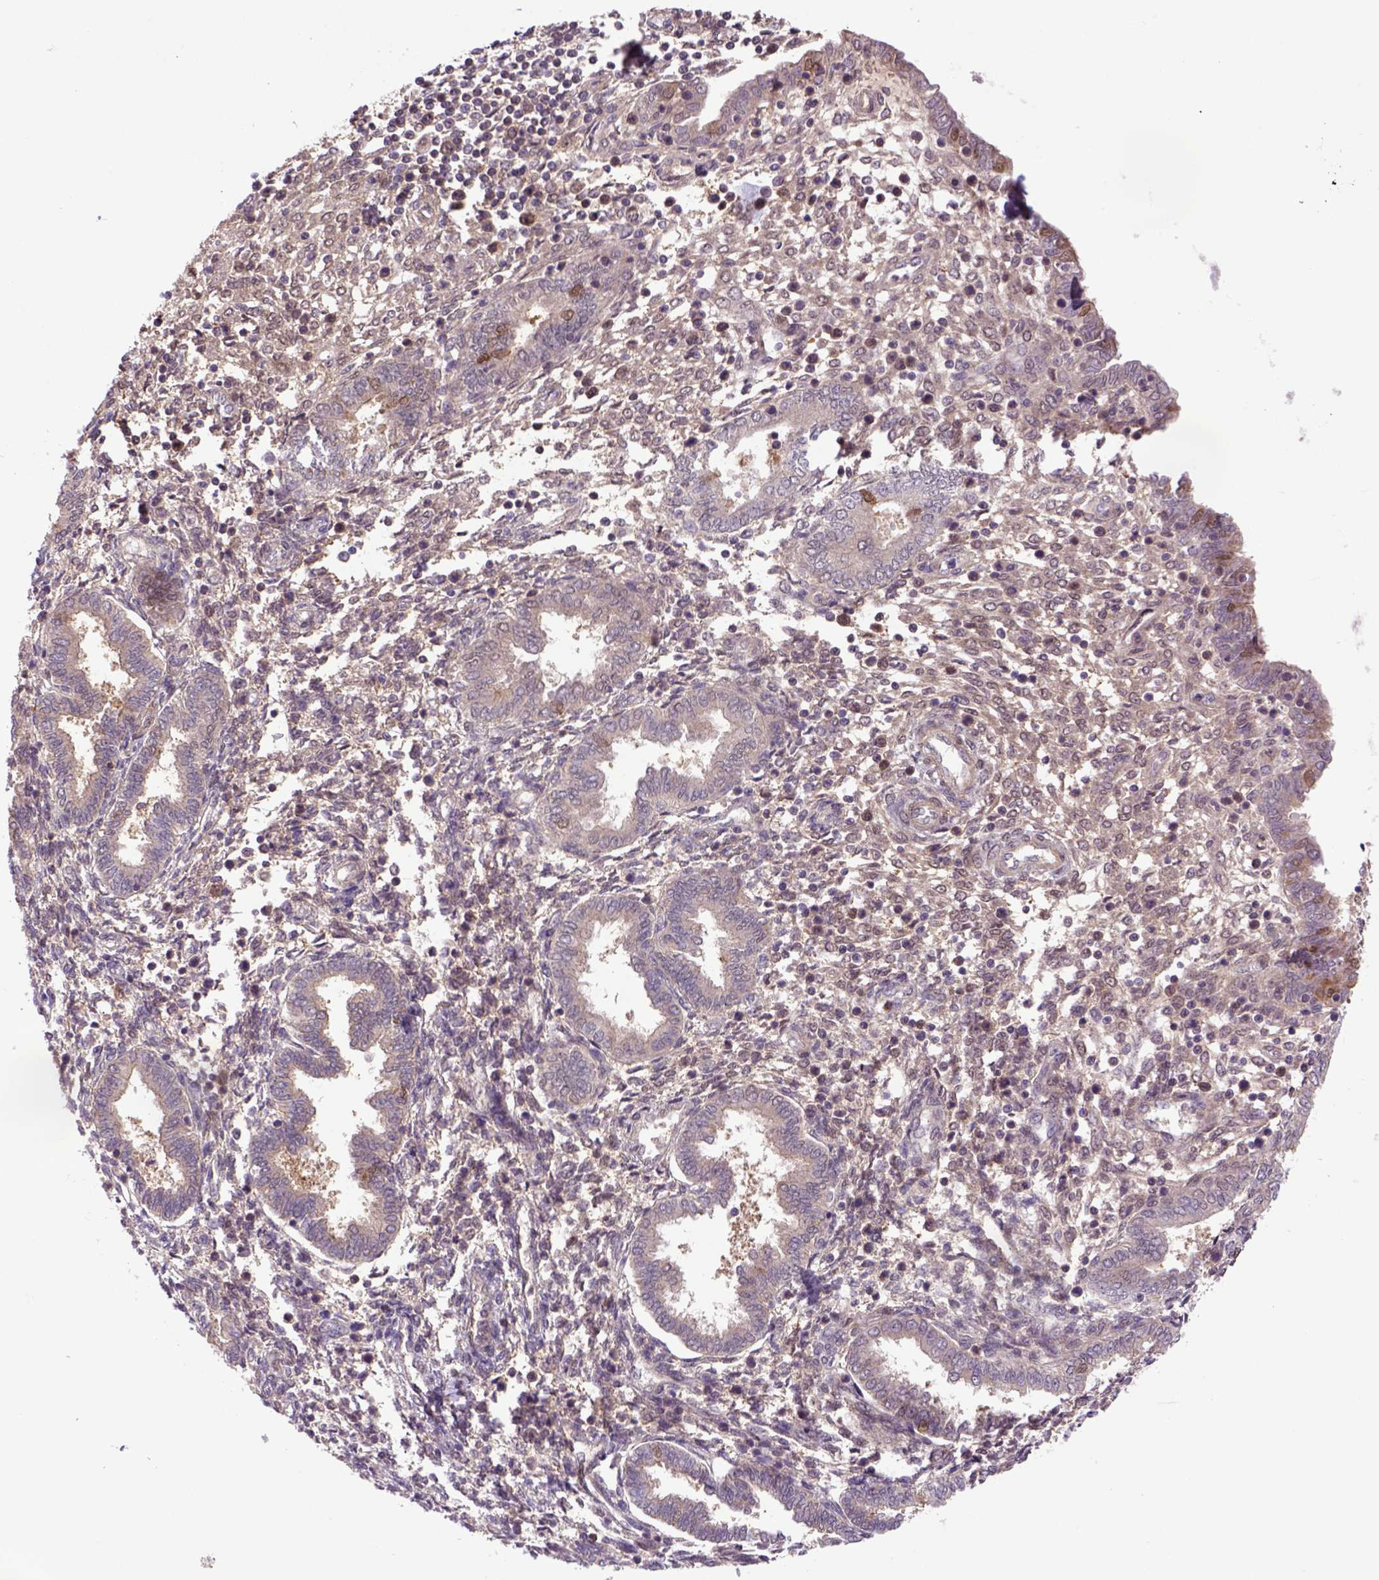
{"staining": {"intensity": "weak", "quantity": "25%-75%", "location": "cytoplasmic/membranous"}, "tissue": "endometrium", "cell_type": "Cells in endometrial stroma", "image_type": "normal", "snomed": [{"axis": "morphology", "description": "Normal tissue, NOS"}, {"axis": "topography", "description": "Endometrium"}], "caption": "A micrograph showing weak cytoplasmic/membranous staining in about 25%-75% of cells in endometrial stroma in normal endometrium, as visualized by brown immunohistochemical staining.", "gene": "HSPBP1", "patient": {"sex": "female", "age": 42}}